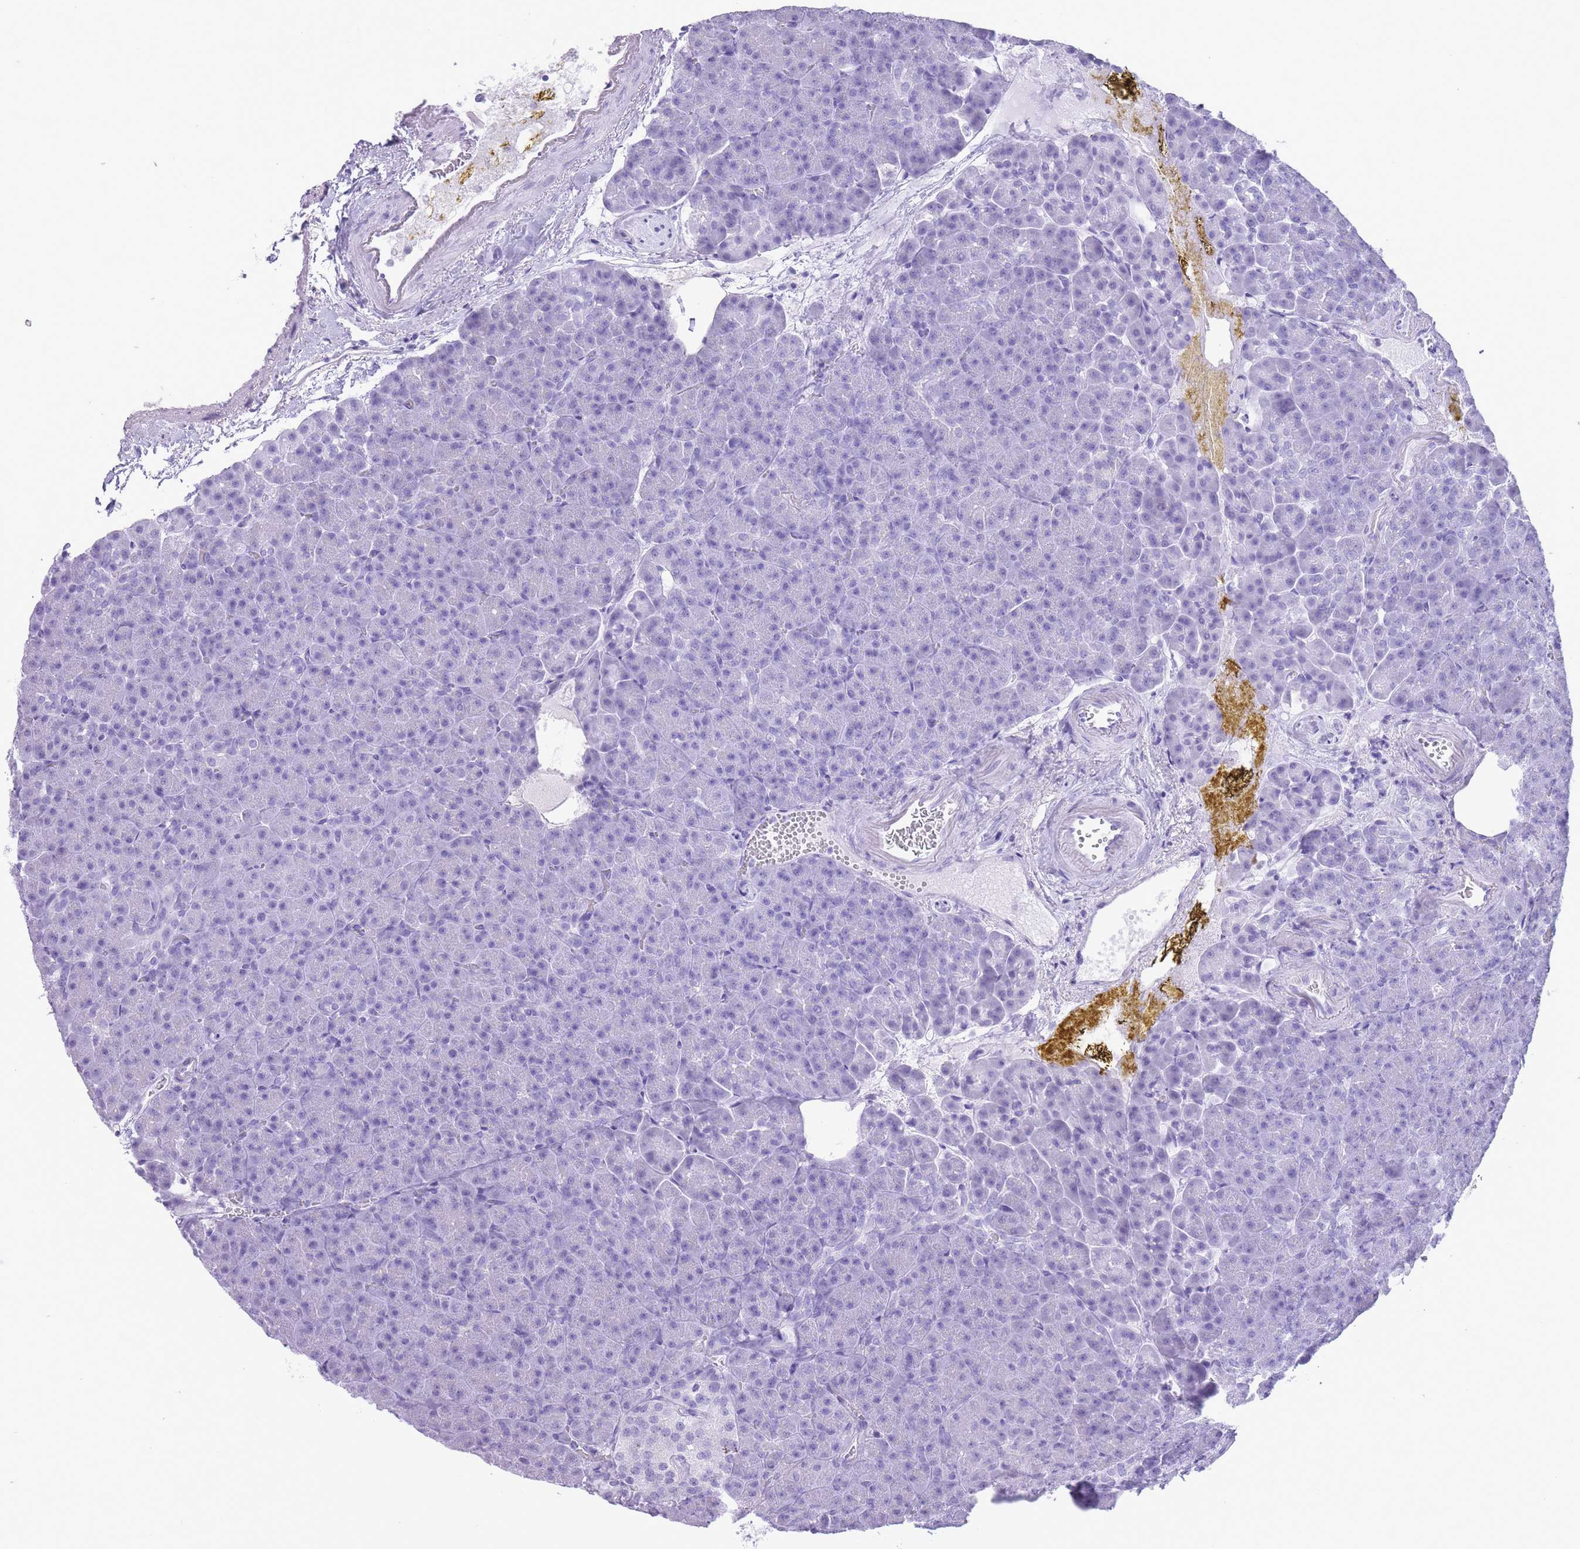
{"staining": {"intensity": "negative", "quantity": "none", "location": "none"}, "tissue": "pancreas", "cell_type": "Exocrine glandular cells", "image_type": "normal", "snomed": [{"axis": "morphology", "description": "Normal tissue, NOS"}, {"axis": "topography", "description": "Pancreas"}], "caption": "Image shows no protein expression in exocrine glandular cells of benign pancreas. The staining is performed using DAB brown chromogen with nuclei counter-stained in using hematoxylin.", "gene": "OR4F16", "patient": {"sex": "female", "age": 74}}